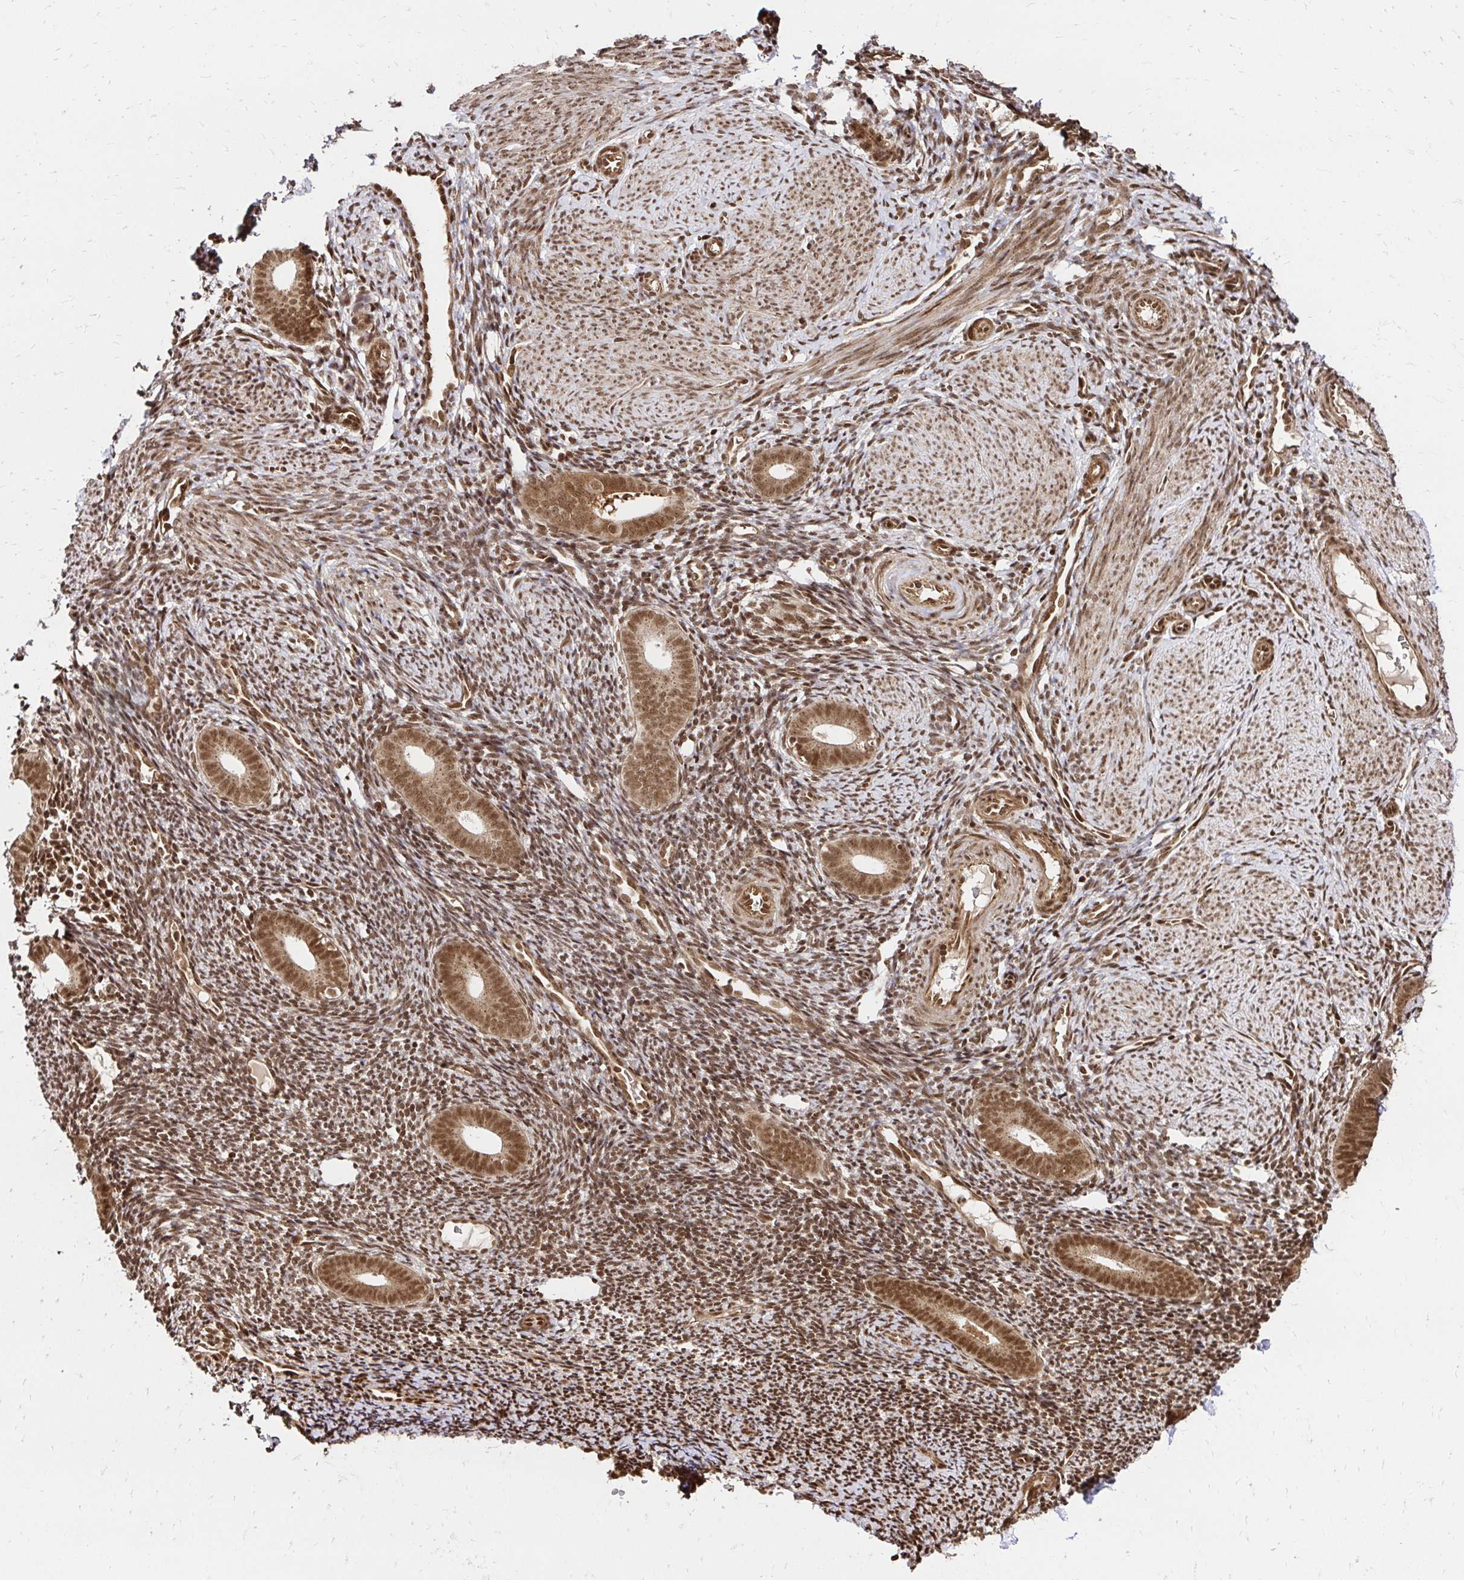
{"staining": {"intensity": "moderate", "quantity": ">75%", "location": "cytoplasmic/membranous,nuclear"}, "tissue": "endometrium", "cell_type": "Cells in endometrial stroma", "image_type": "normal", "snomed": [{"axis": "morphology", "description": "Normal tissue, NOS"}, {"axis": "topography", "description": "Endometrium"}], "caption": "About >75% of cells in endometrial stroma in normal human endometrium display moderate cytoplasmic/membranous,nuclear protein positivity as visualized by brown immunohistochemical staining.", "gene": "GLYR1", "patient": {"sex": "female", "age": 39}}